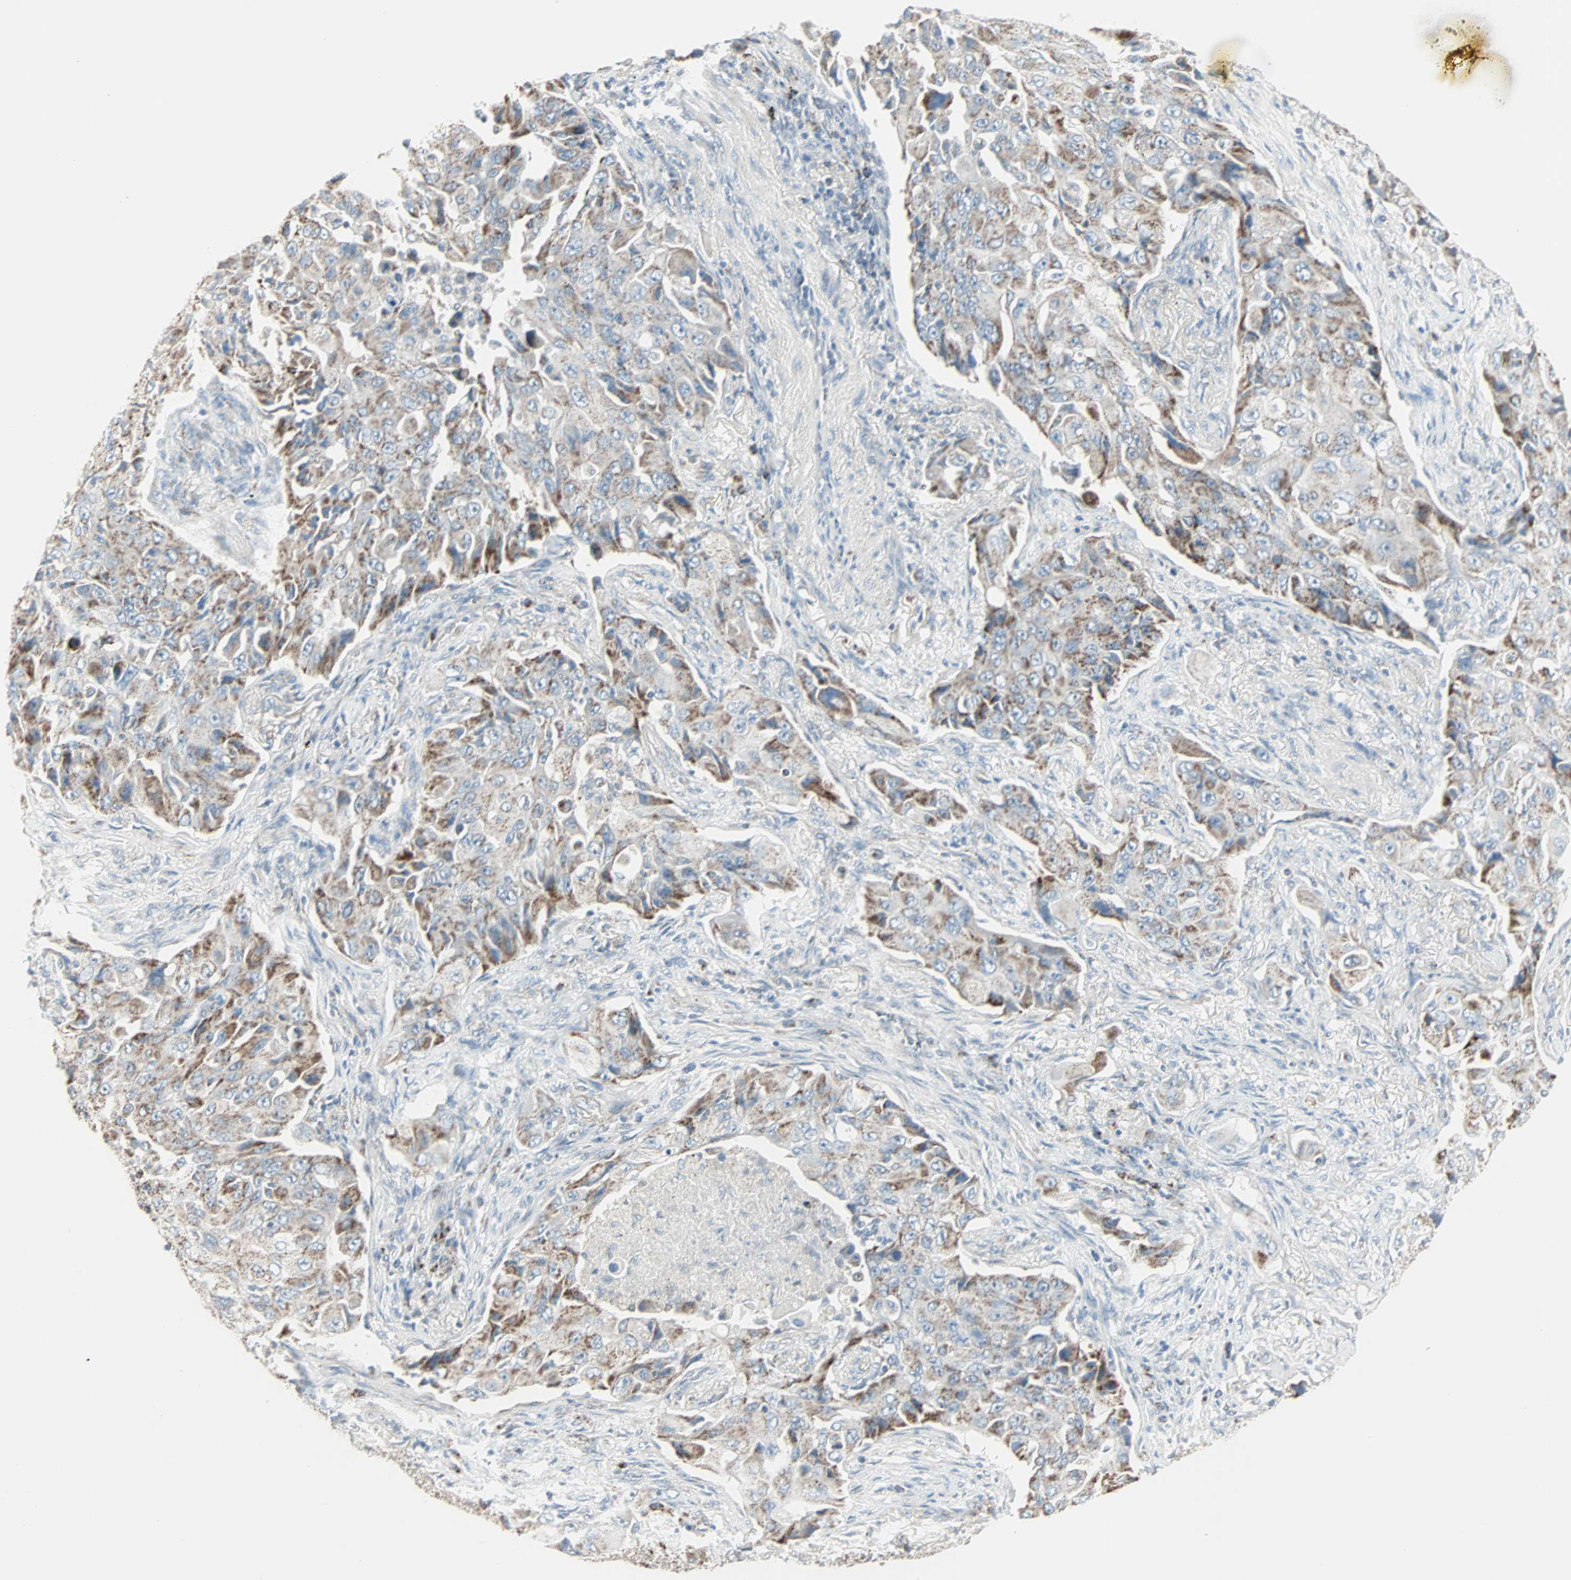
{"staining": {"intensity": "moderate", "quantity": "25%-75%", "location": "cytoplasmic/membranous"}, "tissue": "lung cancer", "cell_type": "Tumor cells", "image_type": "cancer", "snomed": [{"axis": "morphology", "description": "Adenocarcinoma, NOS"}, {"axis": "topography", "description": "Lung"}], "caption": "This is an image of immunohistochemistry staining of adenocarcinoma (lung), which shows moderate expression in the cytoplasmic/membranous of tumor cells.", "gene": "IDH2", "patient": {"sex": "female", "age": 65}}